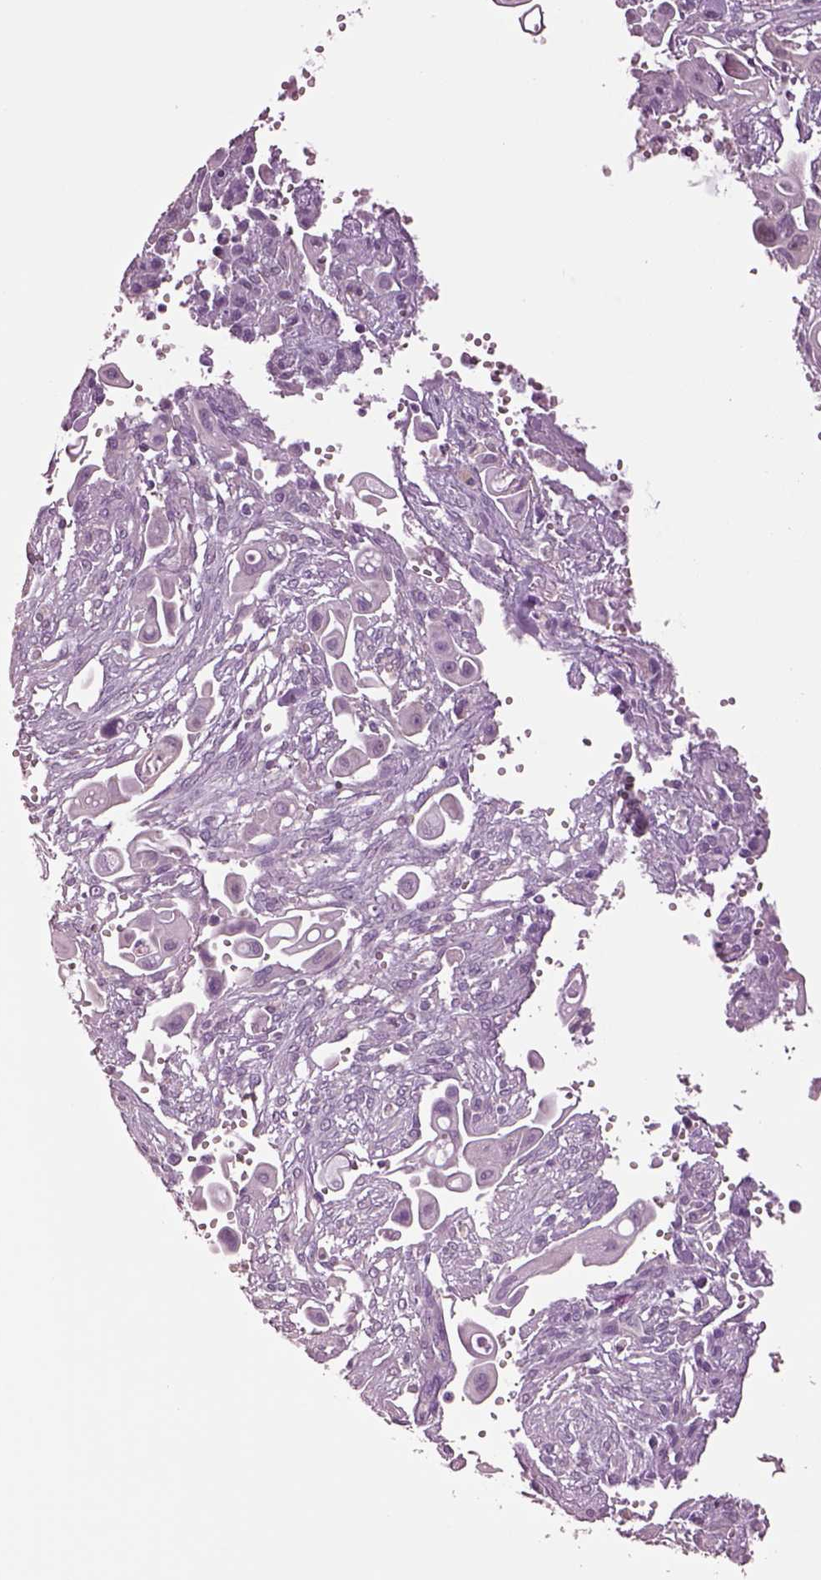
{"staining": {"intensity": "negative", "quantity": "none", "location": "none"}, "tissue": "pancreatic cancer", "cell_type": "Tumor cells", "image_type": "cancer", "snomed": [{"axis": "morphology", "description": "Adenocarcinoma, NOS"}, {"axis": "topography", "description": "Pancreas"}], "caption": "Tumor cells are negative for brown protein staining in pancreatic cancer (adenocarcinoma). The staining is performed using DAB (3,3'-diaminobenzidine) brown chromogen with nuclei counter-stained in using hematoxylin.", "gene": "CLPSL1", "patient": {"sex": "male", "age": 50}}